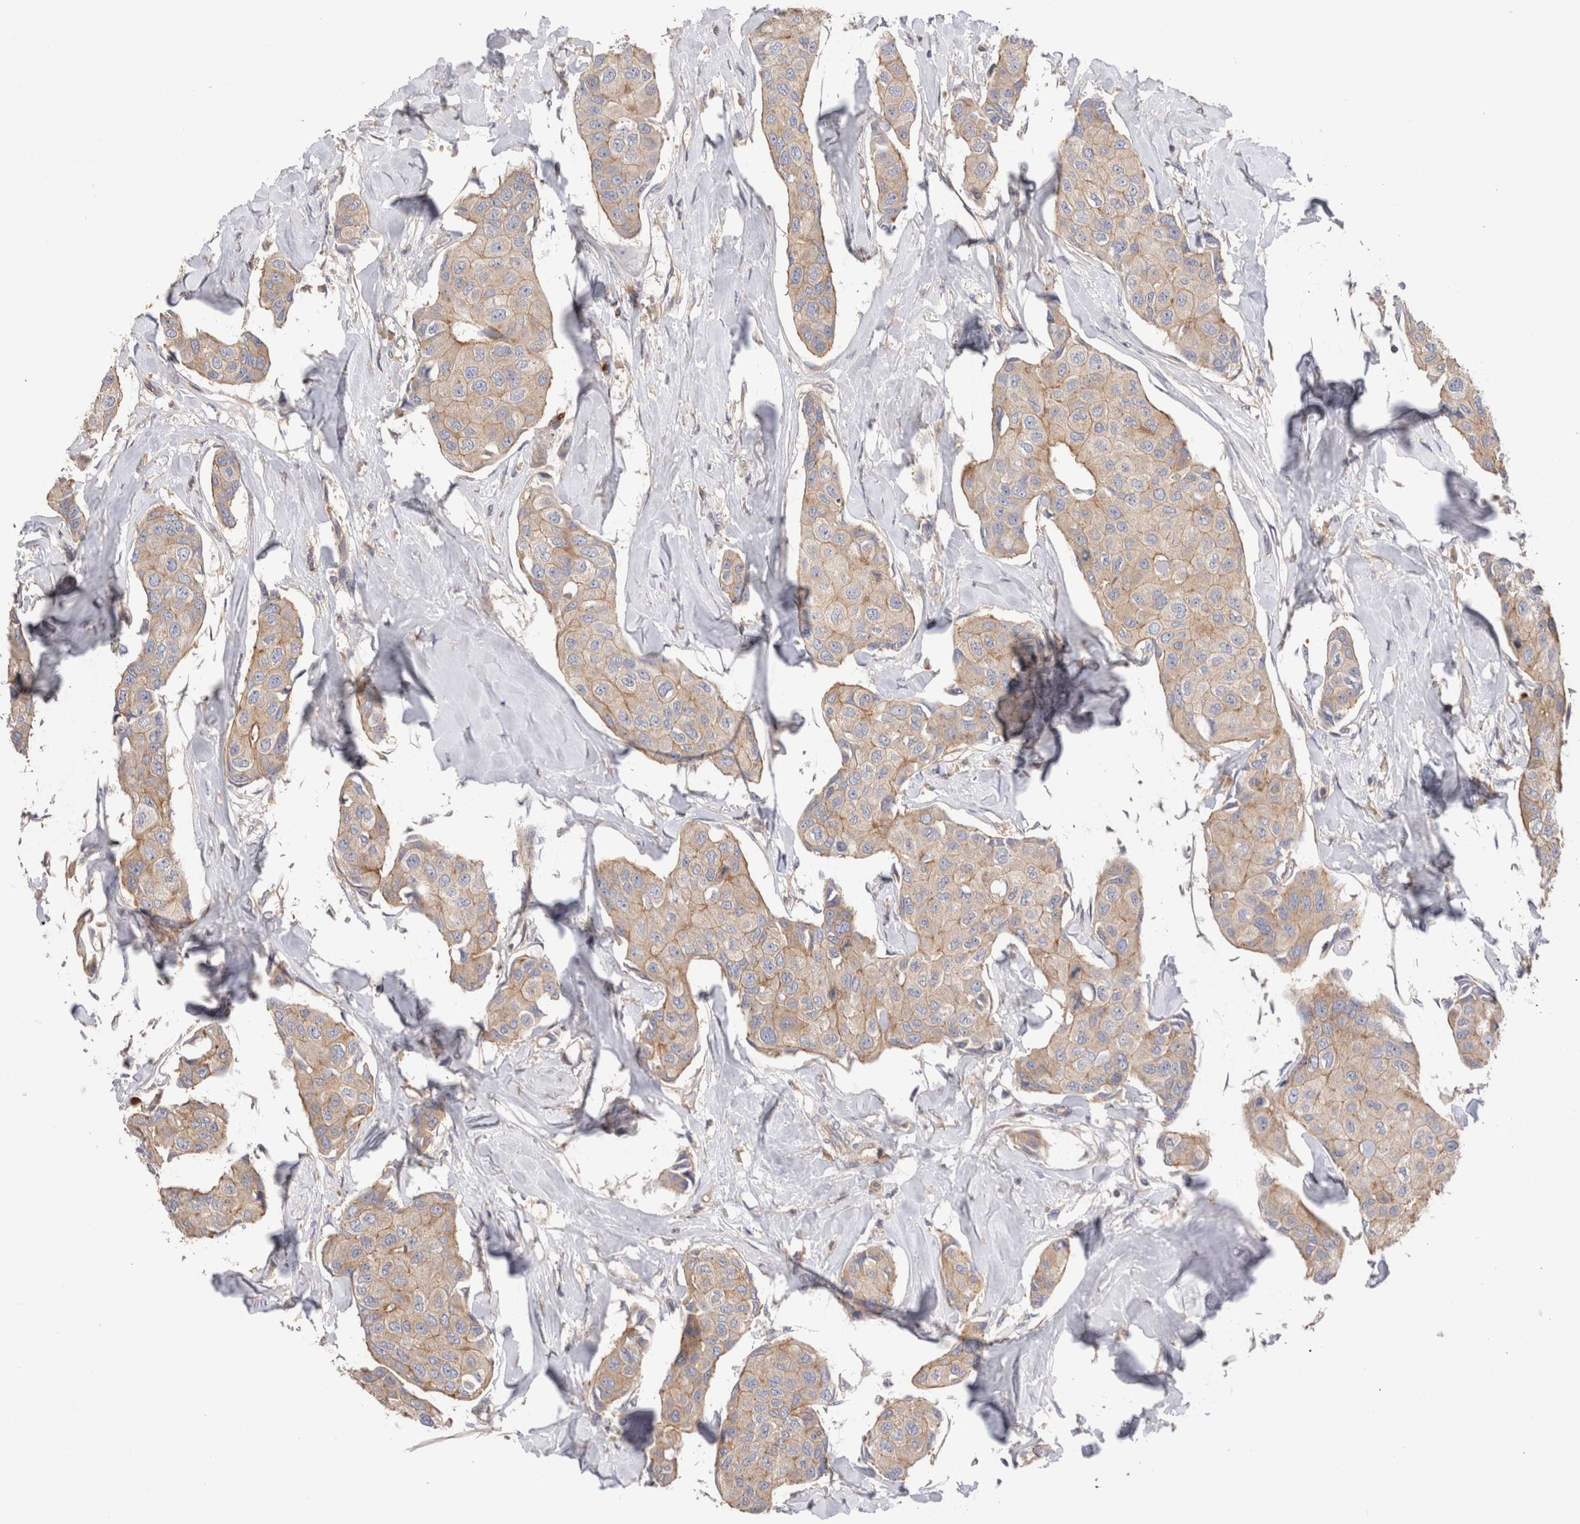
{"staining": {"intensity": "weak", "quantity": ">75%", "location": "cytoplasmic/membranous"}, "tissue": "breast cancer", "cell_type": "Tumor cells", "image_type": "cancer", "snomed": [{"axis": "morphology", "description": "Duct carcinoma"}, {"axis": "topography", "description": "Breast"}], "caption": "A low amount of weak cytoplasmic/membranous positivity is appreciated in about >75% of tumor cells in breast infiltrating ductal carcinoma tissue. The protein is stained brown, and the nuclei are stained in blue (DAB (3,3'-diaminobenzidine) IHC with brightfield microscopy, high magnification).", "gene": "NXT2", "patient": {"sex": "female", "age": 80}}